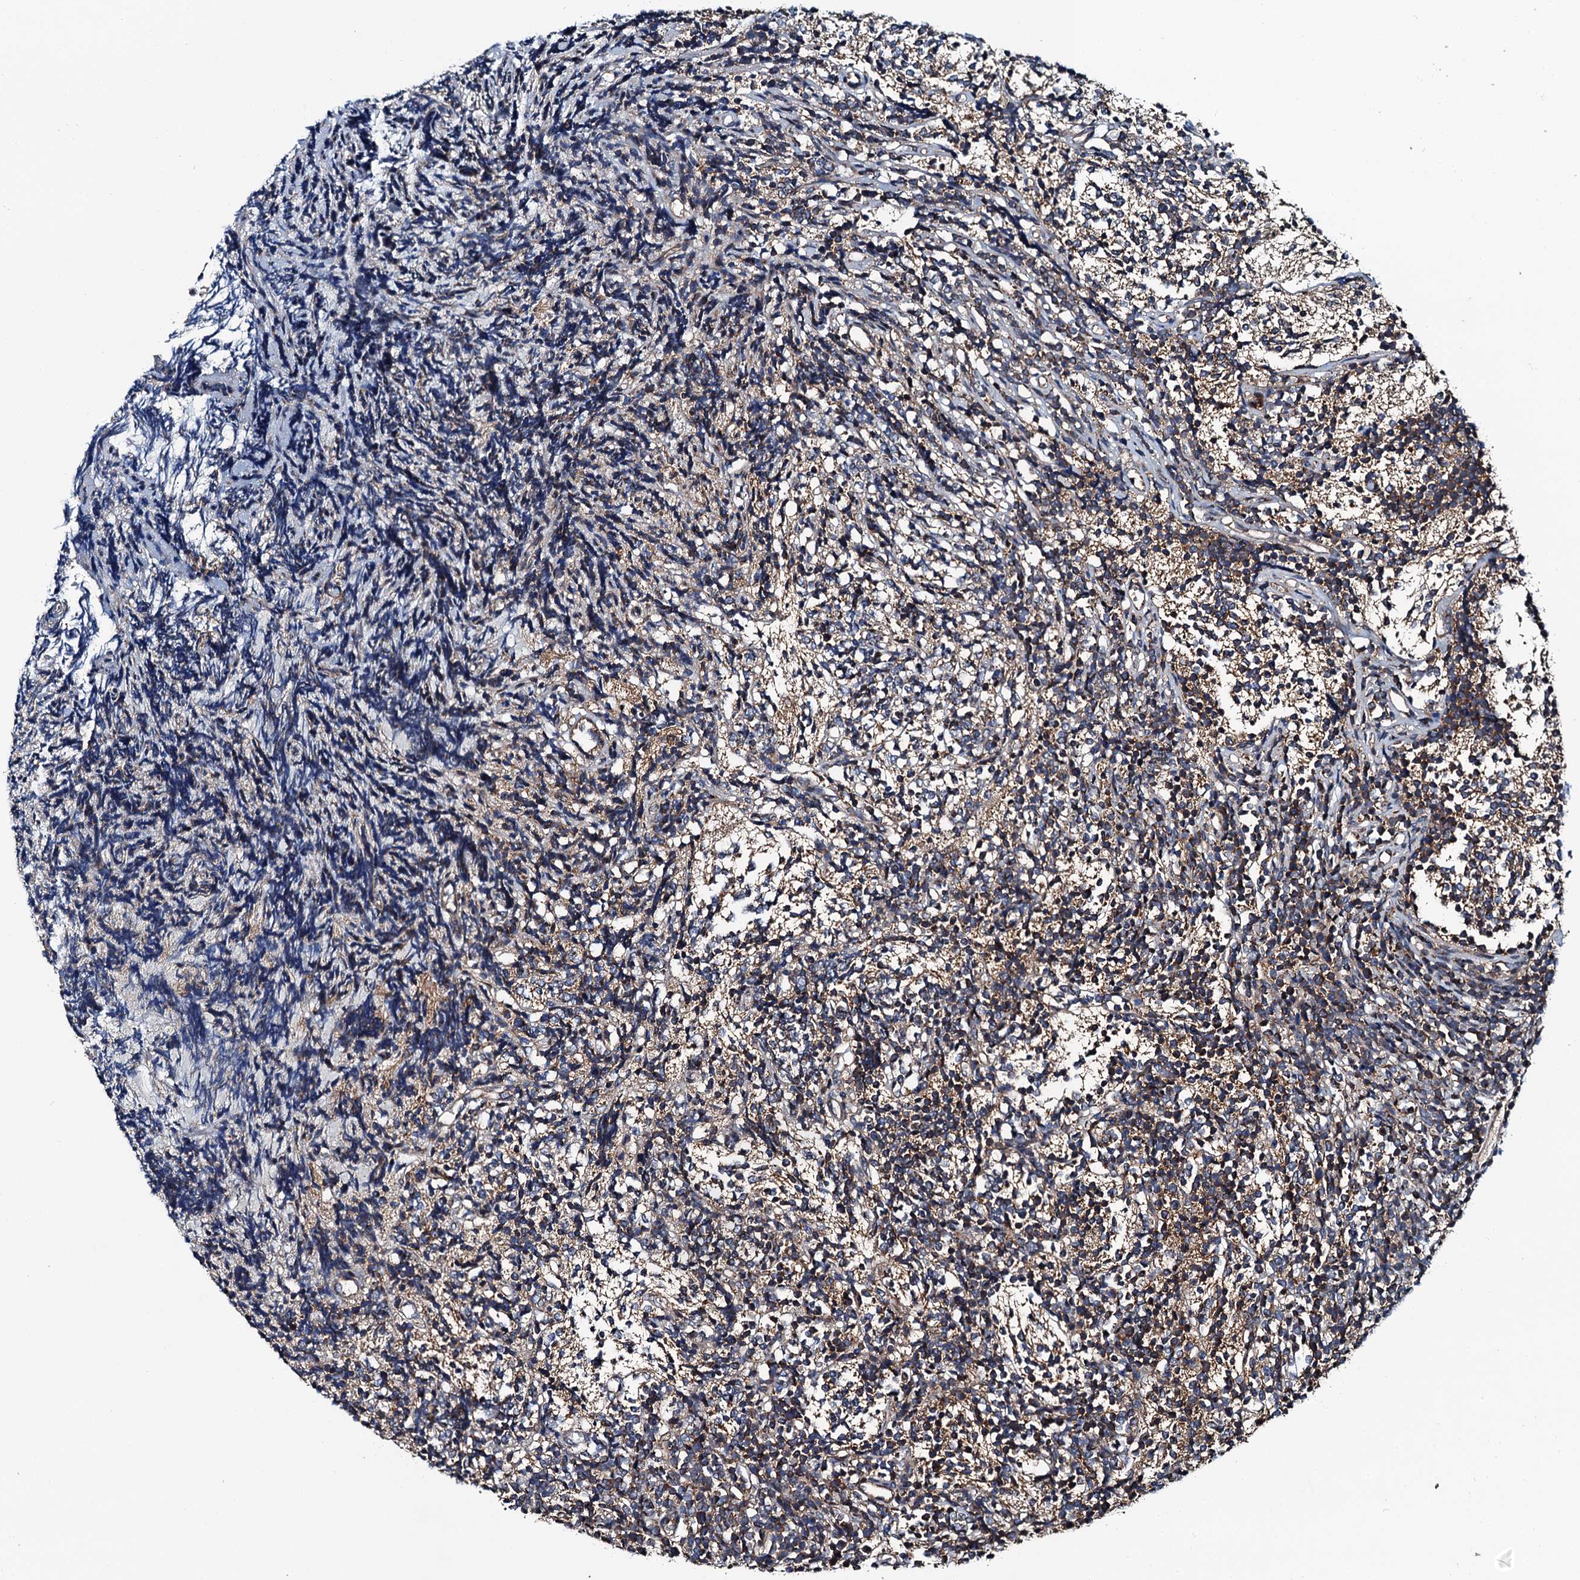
{"staining": {"intensity": "moderate", "quantity": "25%-75%", "location": "cytoplasmic/membranous"}, "tissue": "glioma", "cell_type": "Tumor cells", "image_type": "cancer", "snomed": [{"axis": "morphology", "description": "Glioma, malignant, Low grade"}, {"axis": "topography", "description": "Brain"}], "caption": "Immunohistochemistry (IHC) photomicrograph of neoplastic tissue: glioma stained using IHC displays medium levels of moderate protein expression localized specifically in the cytoplasmic/membranous of tumor cells, appearing as a cytoplasmic/membranous brown color.", "gene": "NEK1", "patient": {"sex": "female", "age": 1}}